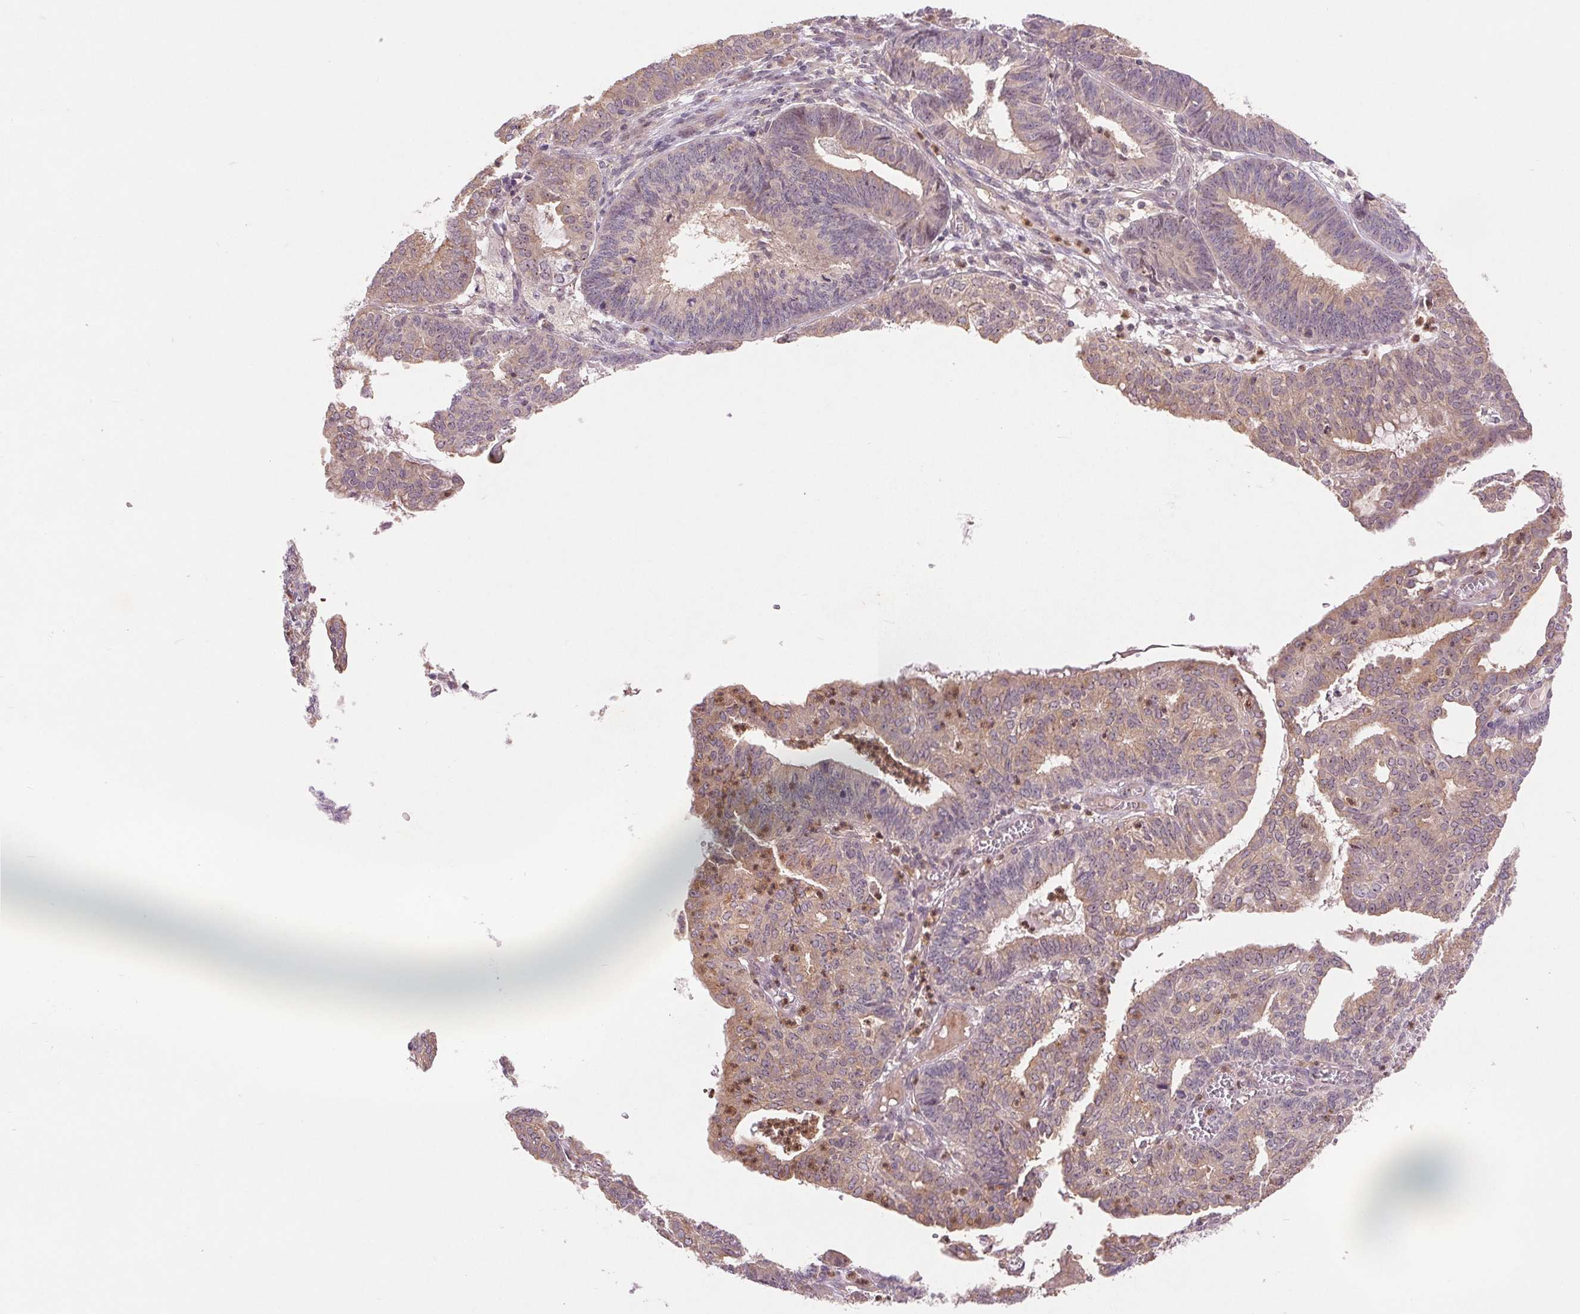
{"staining": {"intensity": "weak", "quantity": "25%-75%", "location": "cytoplasmic/membranous"}, "tissue": "endometrial cancer", "cell_type": "Tumor cells", "image_type": "cancer", "snomed": [{"axis": "morphology", "description": "Adenocarcinoma, NOS"}, {"axis": "topography", "description": "Endometrium"}], "caption": "Human endometrial adenocarcinoma stained with a protein marker displays weak staining in tumor cells.", "gene": "RANBP3L", "patient": {"sex": "female", "age": 61}}